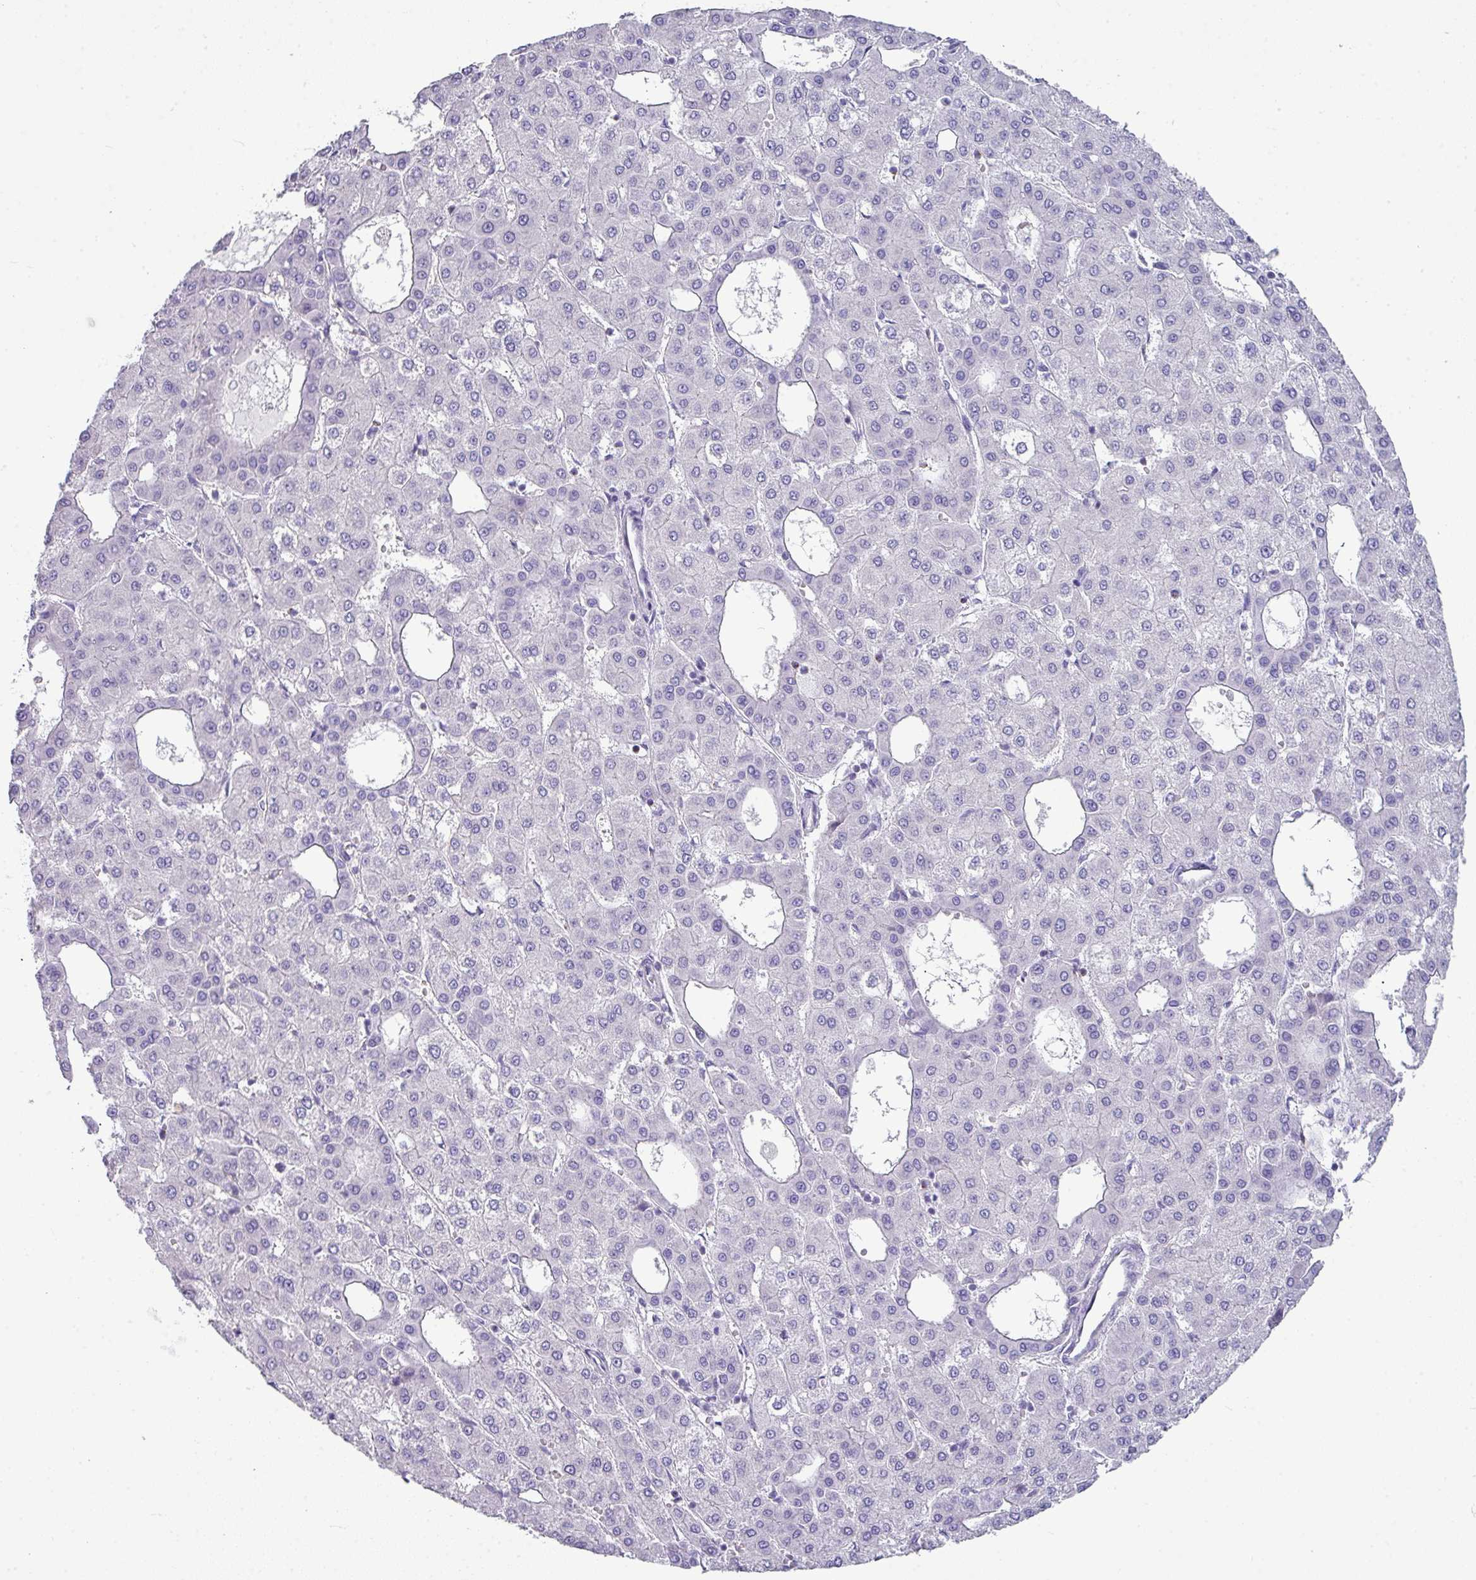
{"staining": {"intensity": "negative", "quantity": "none", "location": "none"}, "tissue": "liver cancer", "cell_type": "Tumor cells", "image_type": "cancer", "snomed": [{"axis": "morphology", "description": "Carcinoma, Hepatocellular, NOS"}, {"axis": "topography", "description": "Liver"}], "caption": "This photomicrograph is of hepatocellular carcinoma (liver) stained with immunohistochemistry (IHC) to label a protein in brown with the nuclei are counter-stained blue. There is no positivity in tumor cells.", "gene": "ZNF568", "patient": {"sex": "male", "age": 47}}